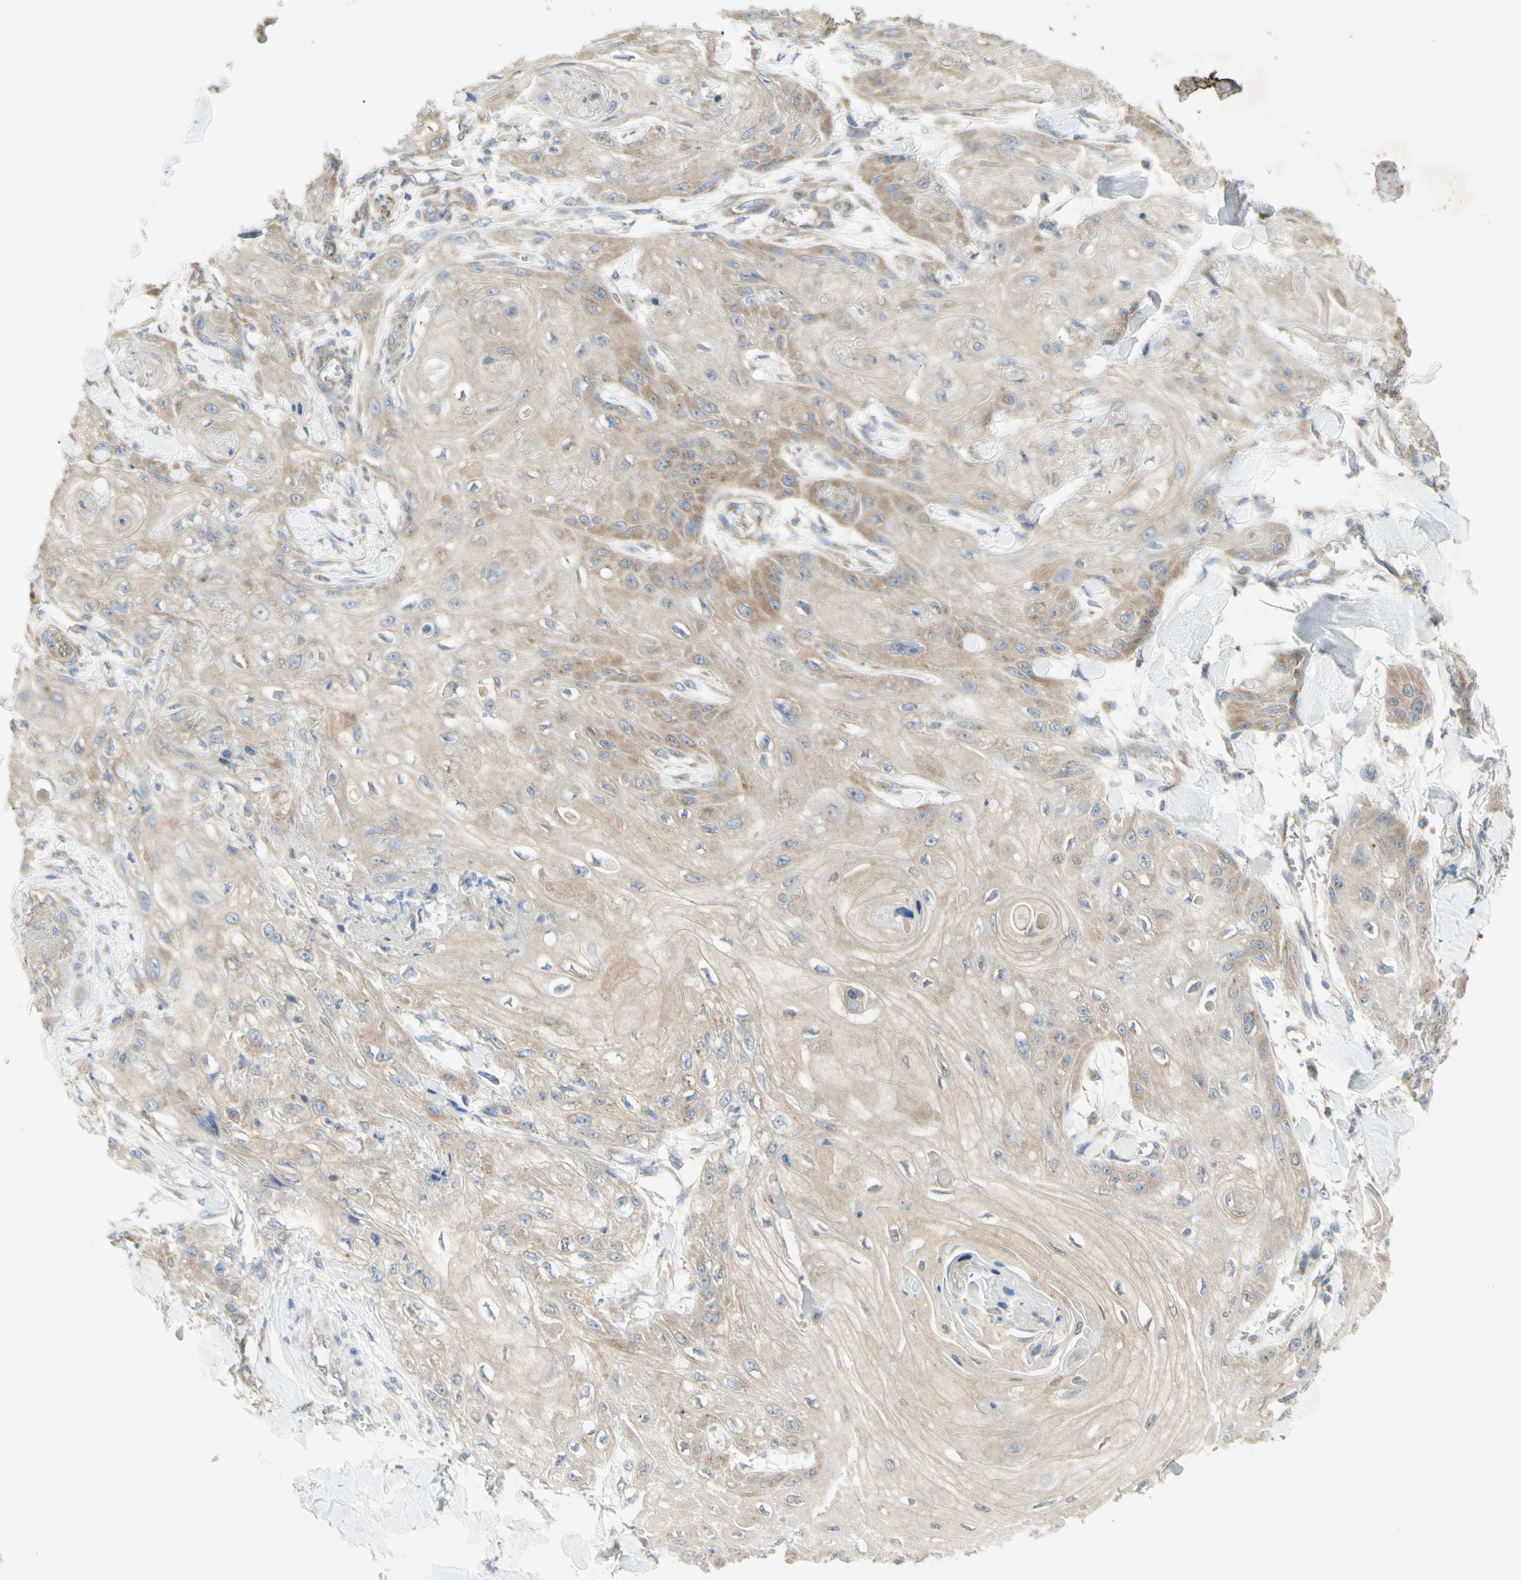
{"staining": {"intensity": "moderate", "quantity": "<25%", "location": "cytoplasmic/membranous"}, "tissue": "skin cancer", "cell_type": "Tumor cells", "image_type": "cancer", "snomed": [{"axis": "morphology", "description": "Squamous cell carcinoma, NOS"}, {"axis": "topography", "description": "Skin"}], "caption": "Immunohistochemical staining of squamous cell carcinoma (skin) exhibits moderate cytoplasmic/membranous protein positivity in about <25% of tumor cells.", "gene": "DYNC1H1", "patient": {"sex": "male", "age": 74}}